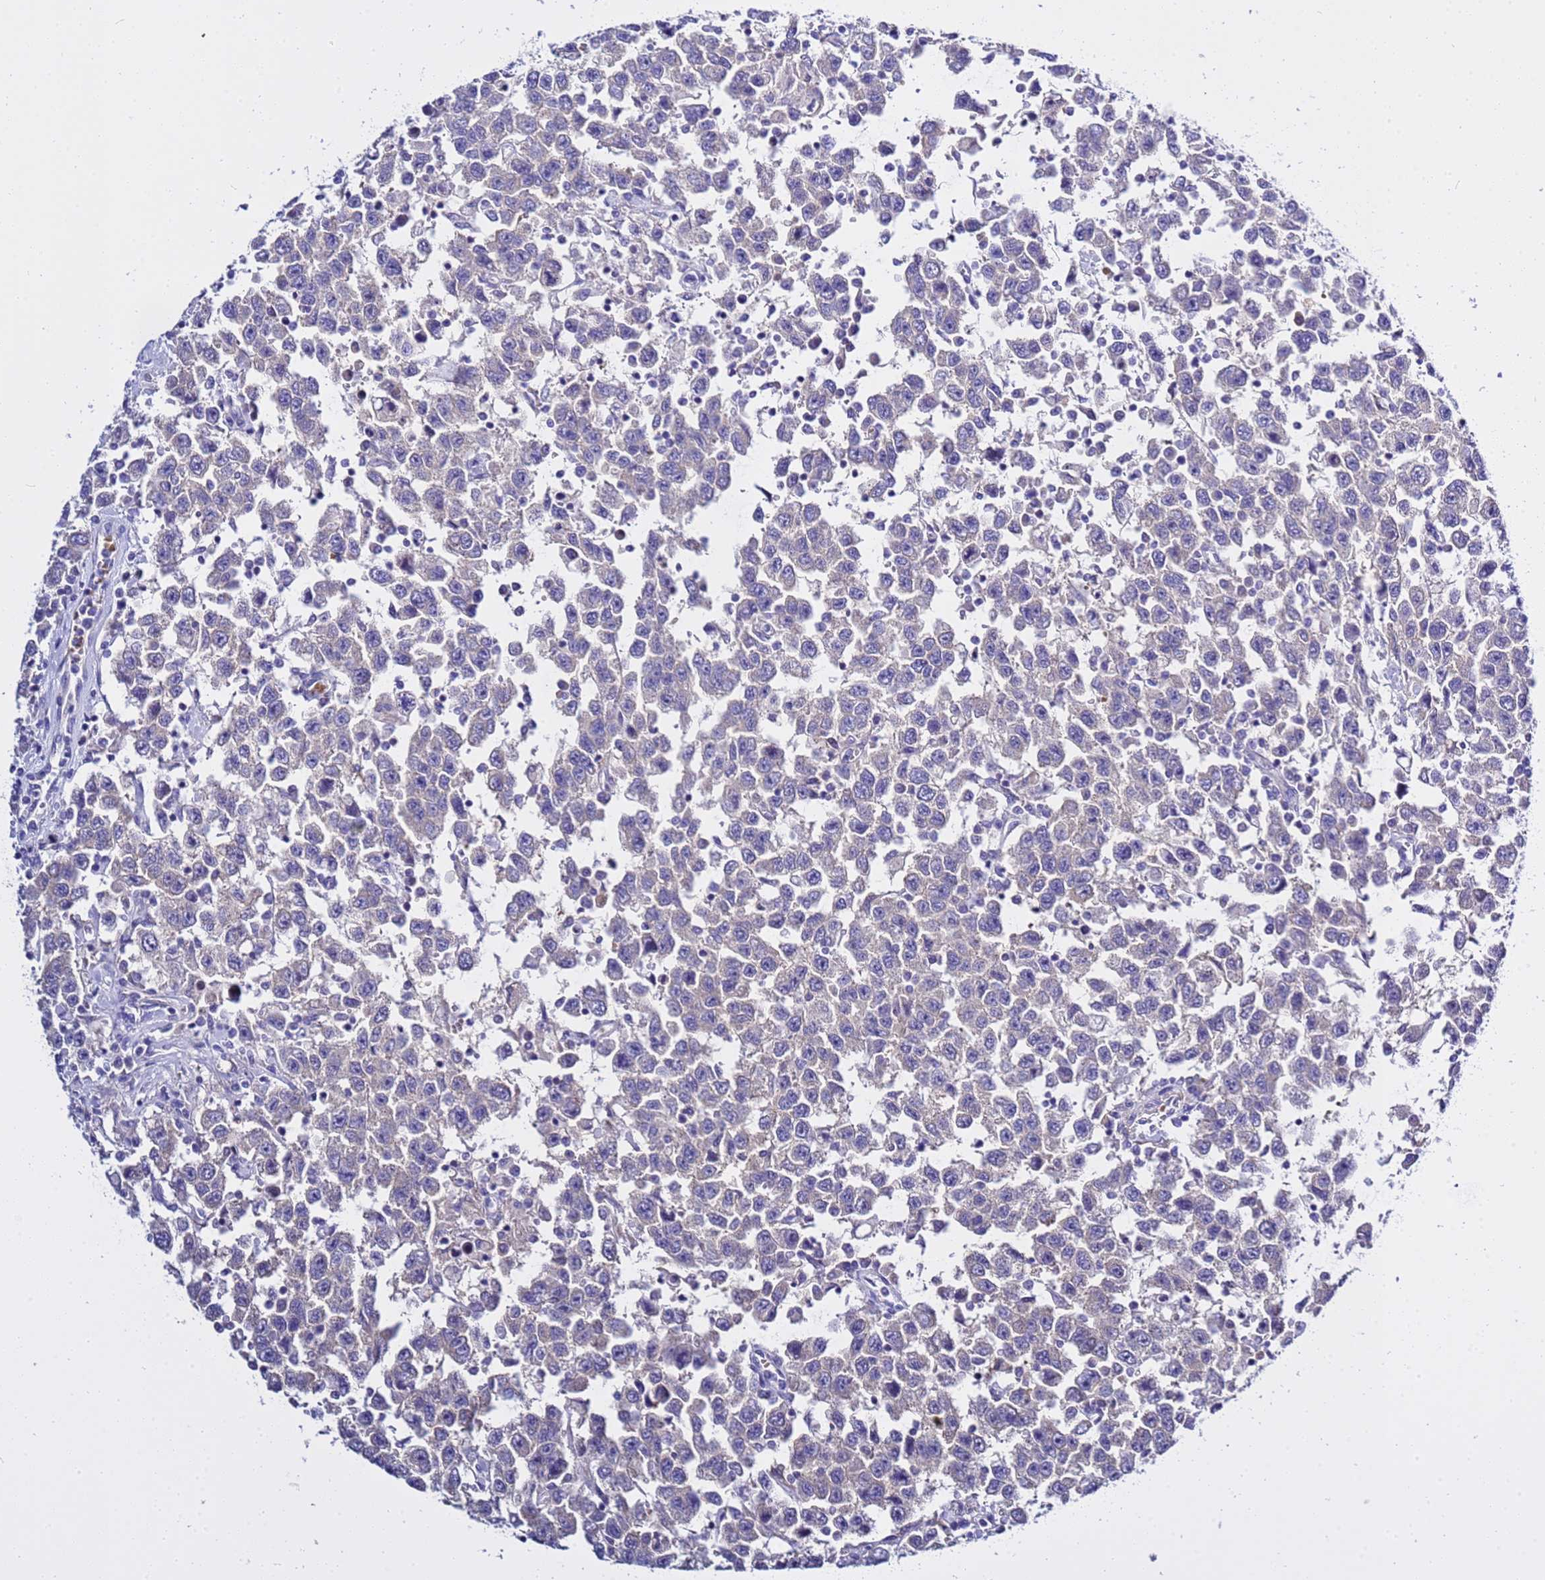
{"staining": {"intensity": "negative", "quantity": "none", "location": "none"}, "tissue": "testis cancer", "cell_type": "Tumor cells", "image_type": "cancer", "snomed": [{"axis": "morphology", "description": "Seminoma, NOS"}, {"axis": "topography", "description": "Testis"}], "caption": "A histopathology image of testis seminoma stained for a protein demonstrates no brown staining in tumor cells.", "gene": "USP18", "patient": {"sex": "male", "age": 41}}